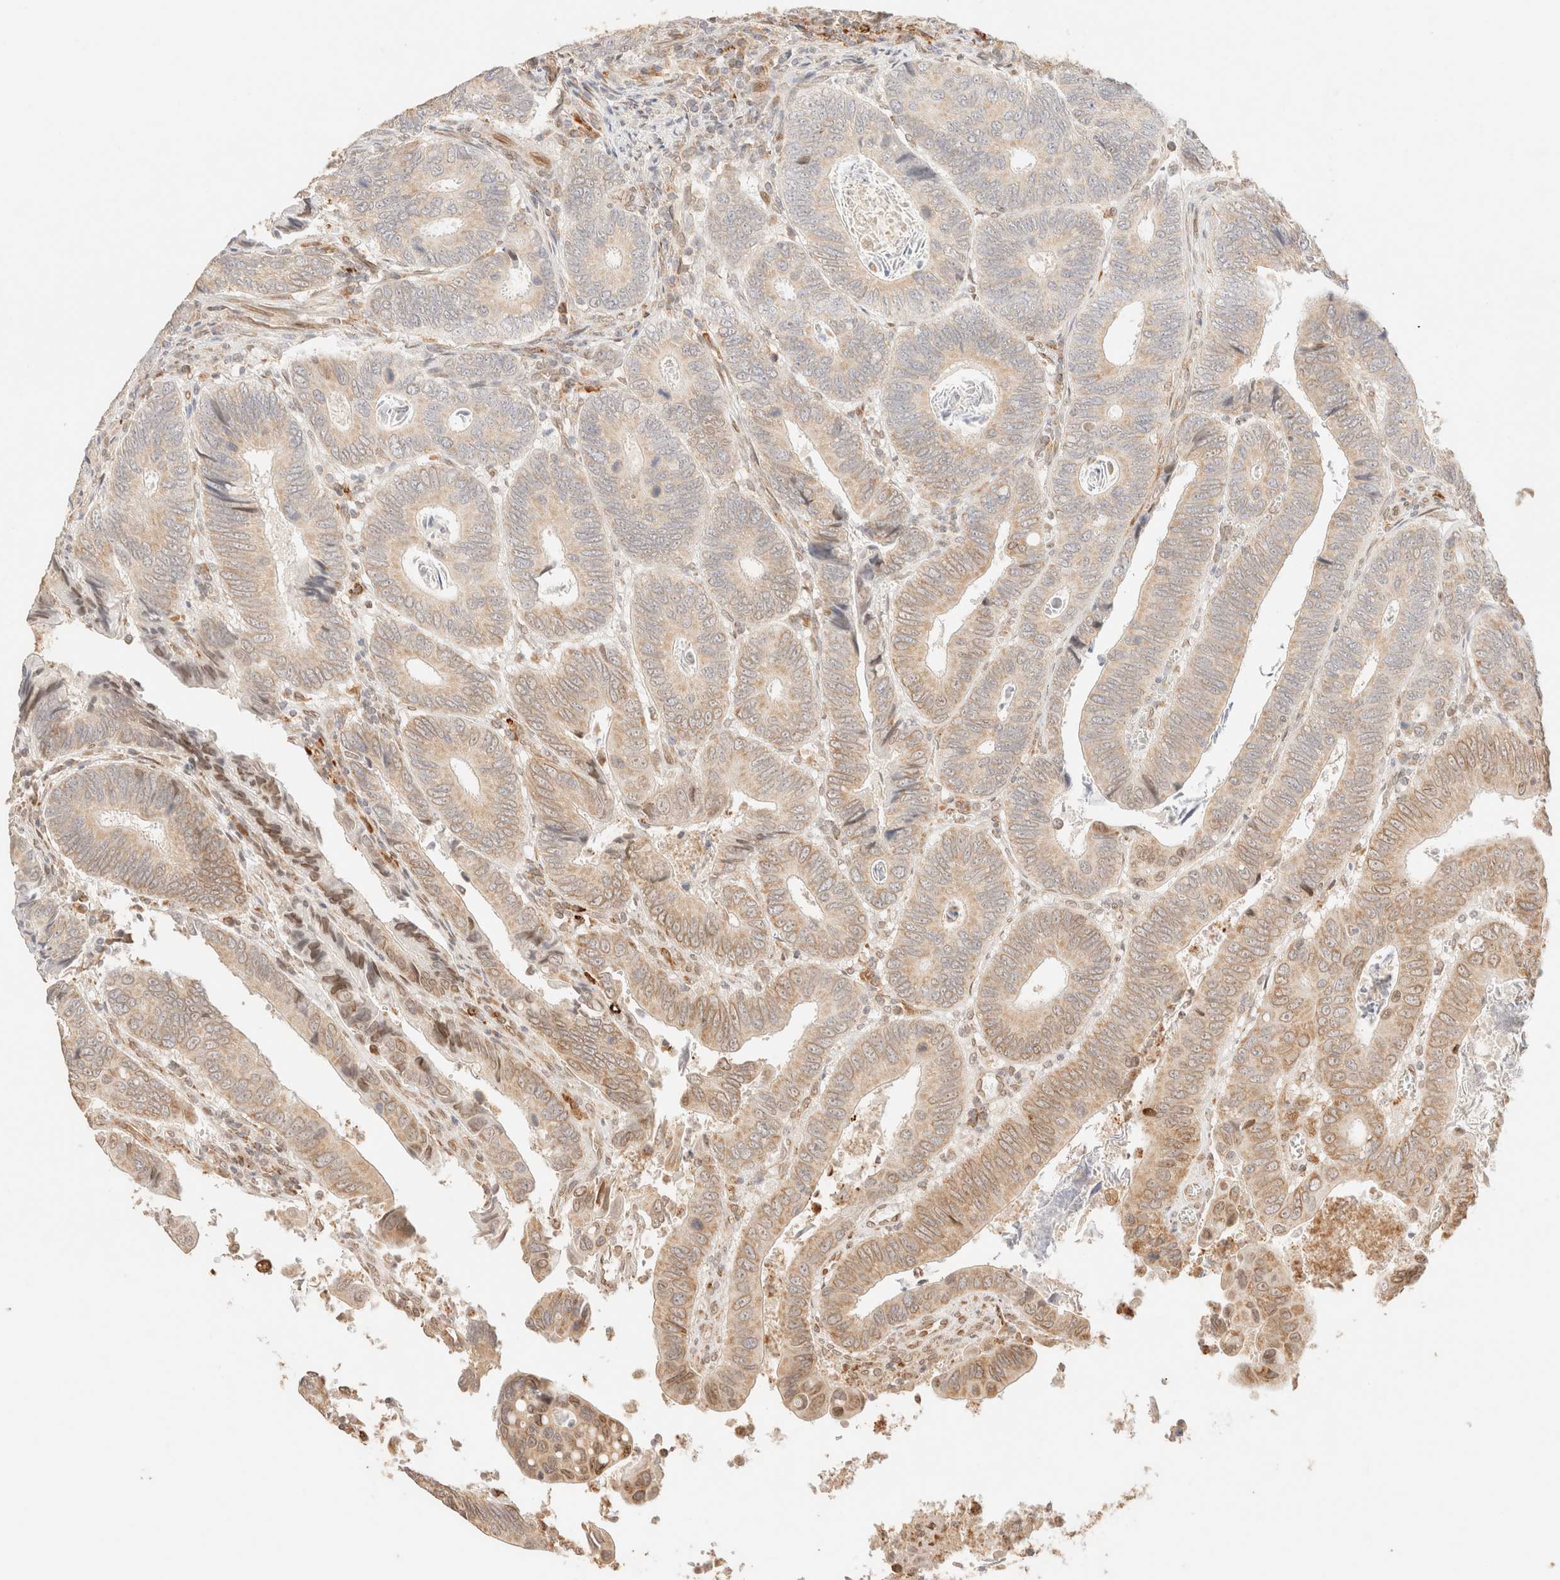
{"staining": {"intensity": "weak", "quantity": "25%-75%", "location": "cytoplasmic/membranous"}, "tissue": "colorectal cancer", "cell_type": "Tumor cells", "image_type": "cancer", "snomed": [{"axis": "morphology", "description": "Adenocarcinoma, NOS"}, {"axis": "topography", "description": "Colon"}], "caption": "Colorectal cancer stained for a protein exhibits weak cytoplasmic/membranous positivity in tumor cells. (brown staining indicates protein expression, while blue staining denotes nuclei).", "gene": "TACO1", "patient": {"sex": "male", "age": 72}}